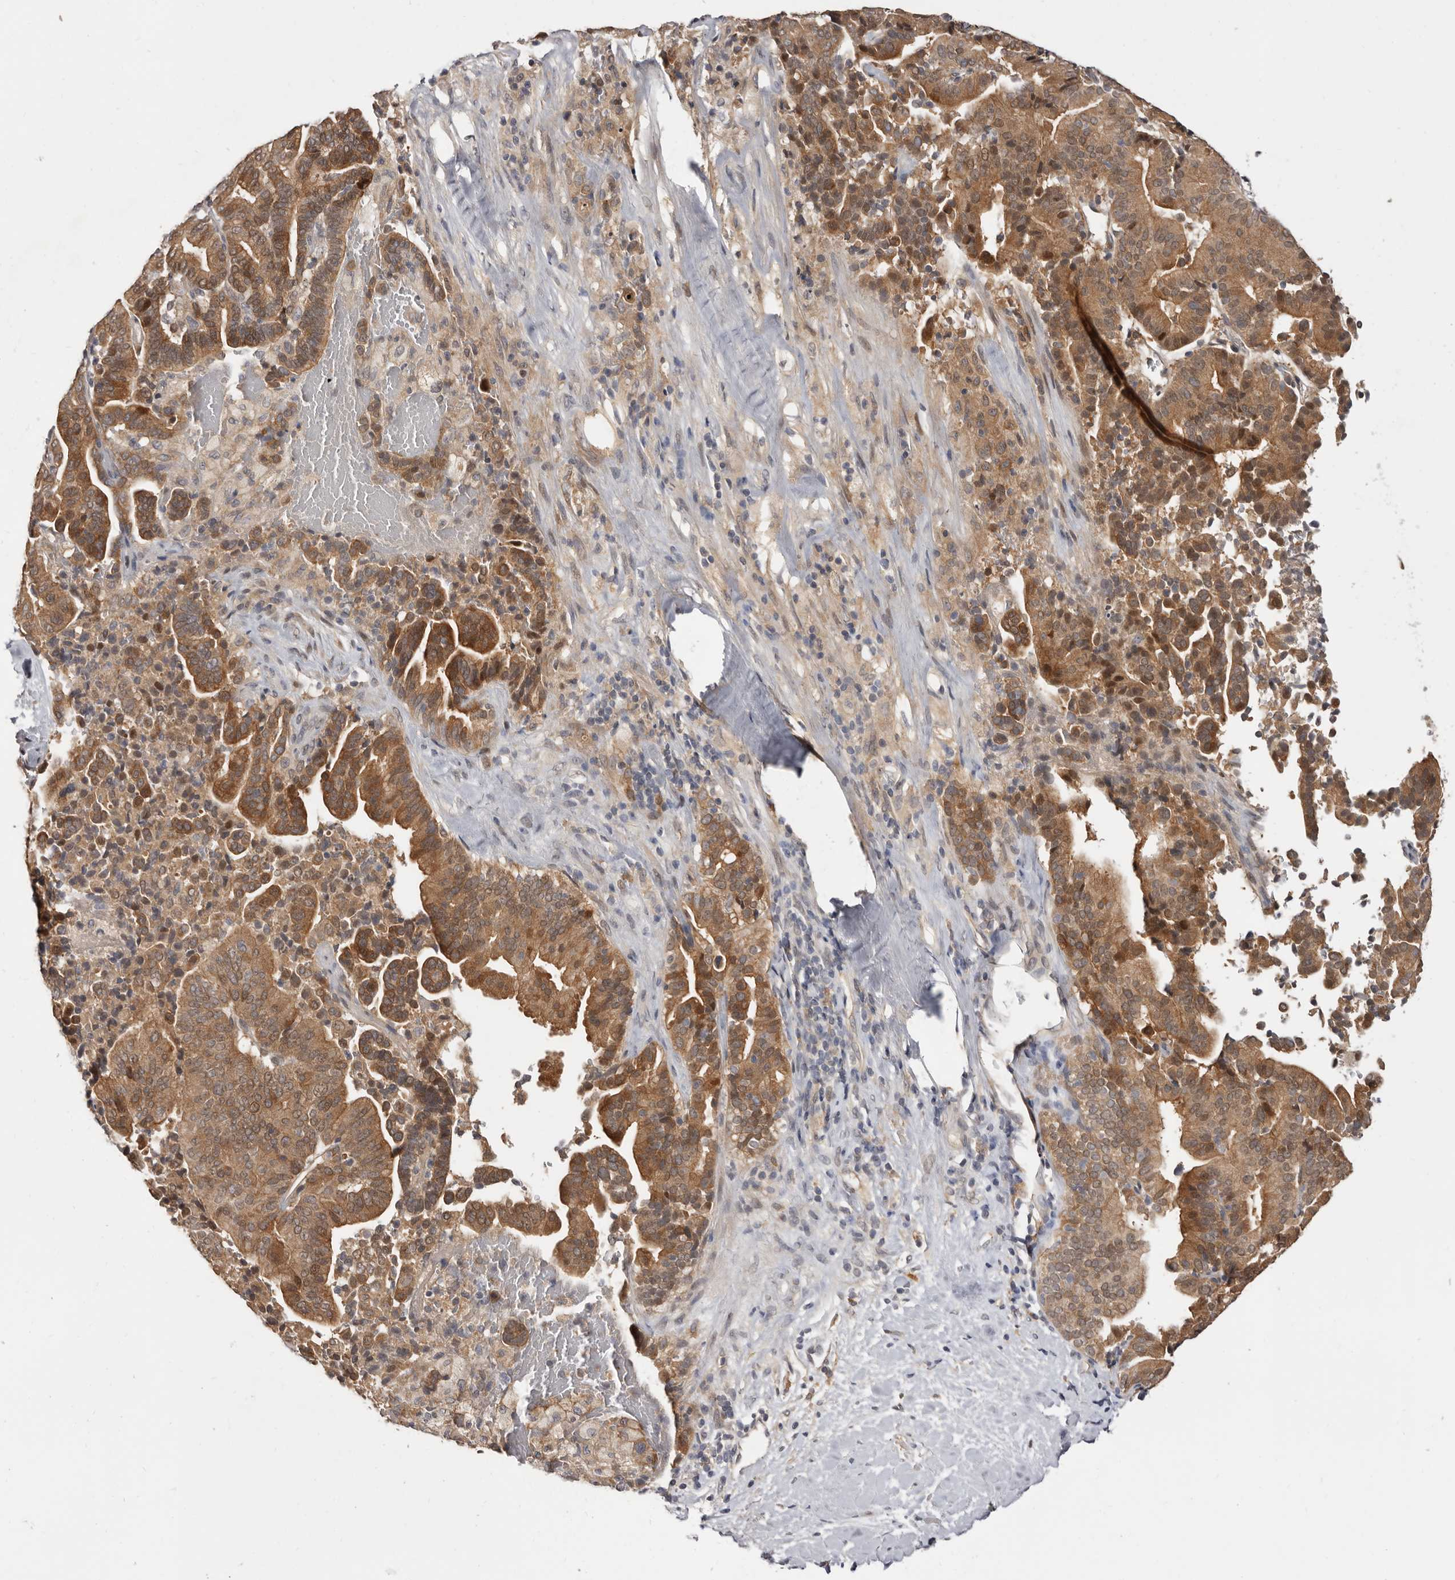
{"staining": {"intensity": "moderate", "quantity": ">75%", "location": "cytoplasmic/membranous"}, "tissue": "liver cancer", "cell_type": "Tumor cells", "image_type": "cancer", "snomed": [{"axis": "morphology", "description": "Cholangiocarcinoma"}, {"axis": "topography", "description": "Liver"}], "caption": "A high-resolution photomicrograph shows immunohistochemistry staining of liver cancer, which exhibits moderate cytoplasmic/membranous staining in approximately >75% of tumor cells. The protein is shown in brown color, while the nuclei are stained blue.", "gene": "INAVA", "patient": {"sex": "female", "age": 75}}